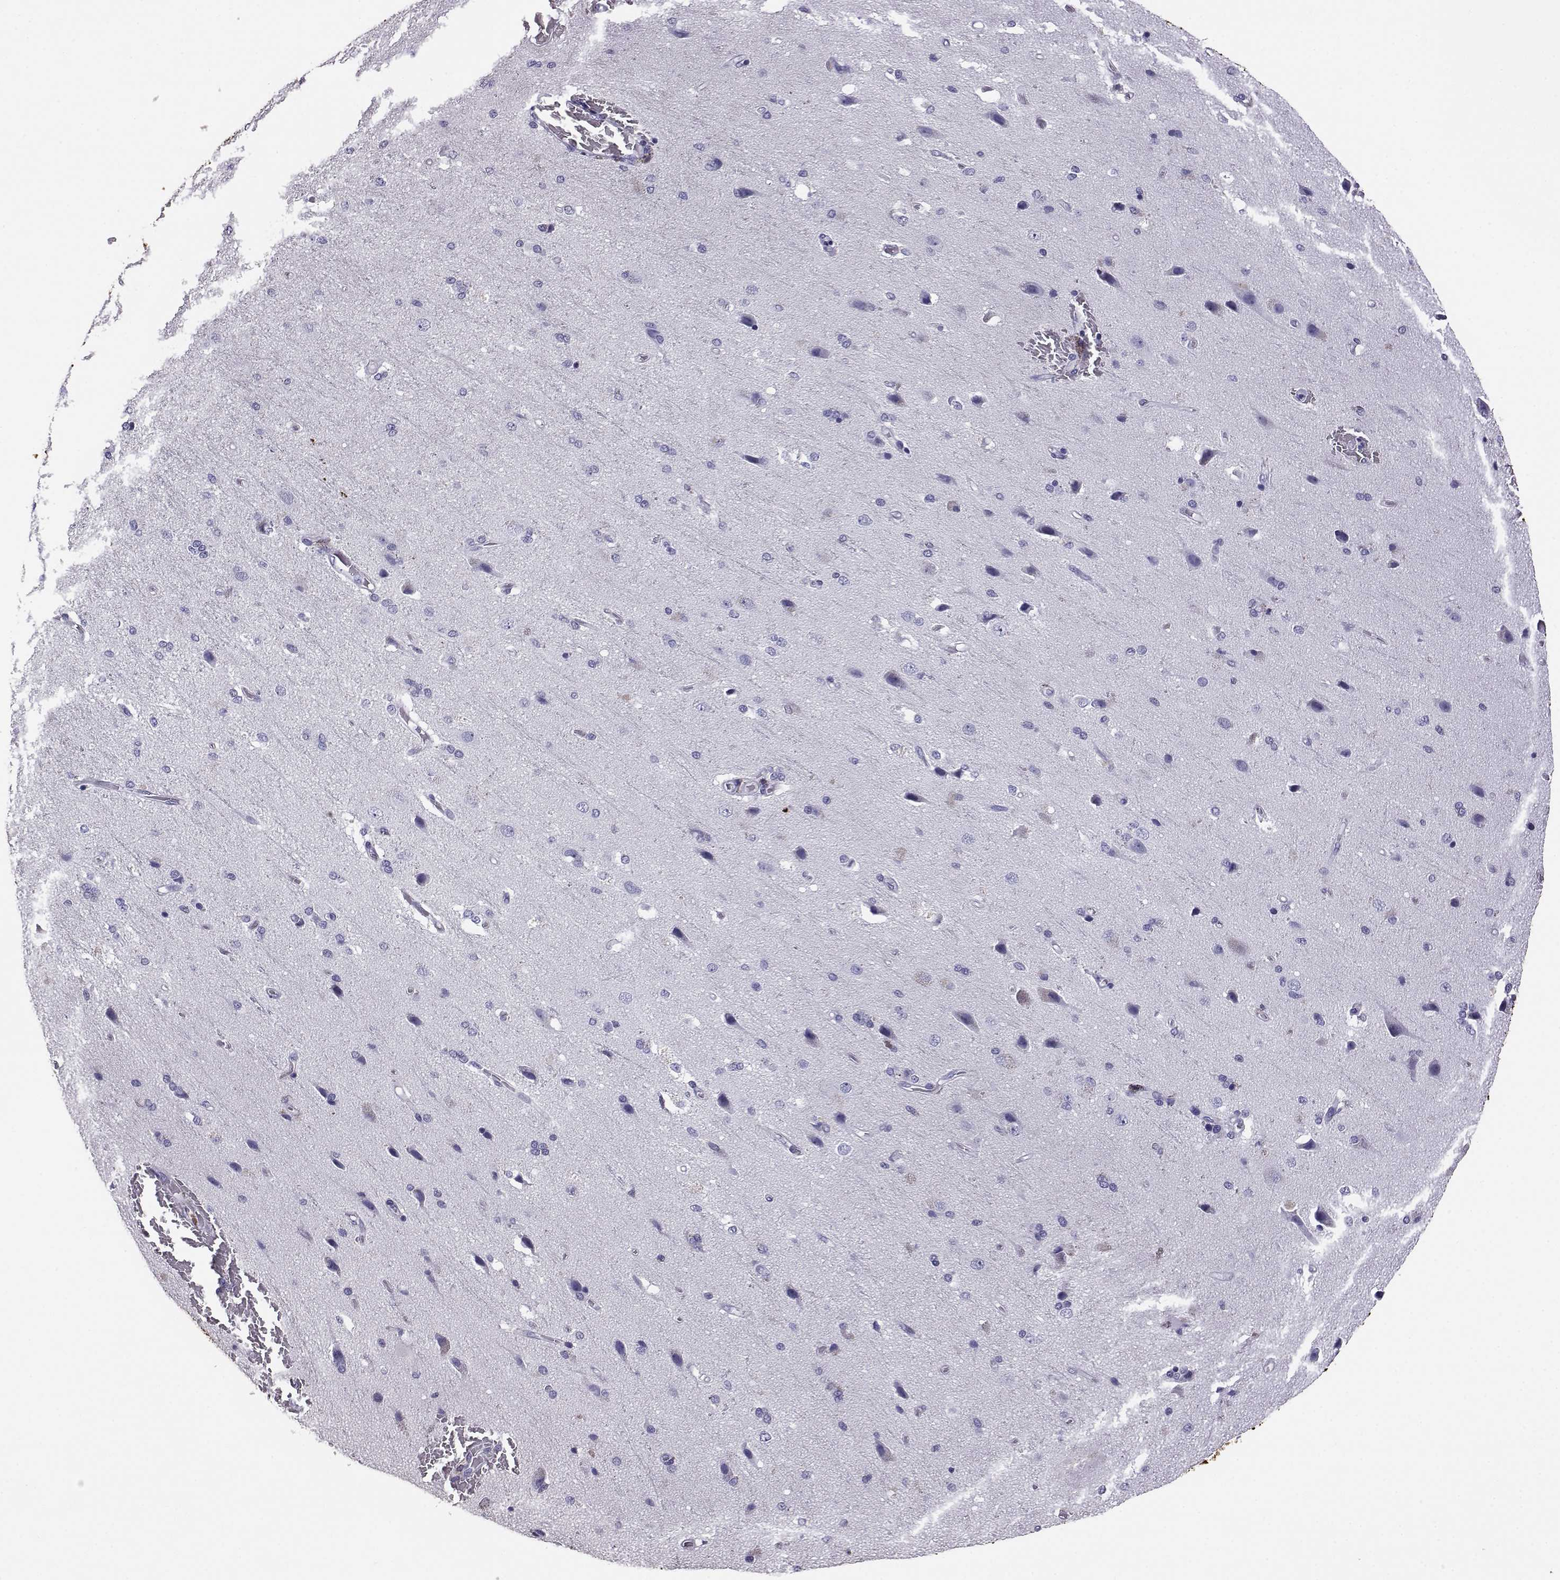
{"staining": {"intensity": "negative", "quantity": "none", "location": "none"}, "tissue": "cerebral cortex", "cell_type": "Endothelial cells", "image_type": "normal", "snomed": [{"axis": "morphology", "description": "Normal tissue, NOS"}, {"axis": "morphology", "description": "Glioma, malignant, High grade"}, {"axis": "topography", "description": "Cerebral cortex"}], "caption": "A photomicrograph of cerebral cortex stained for a protein demonstrates no brown staining in endothelial cells.", "gene": "AKR1B1", "patient": {"sex": "male", "age": 77}}